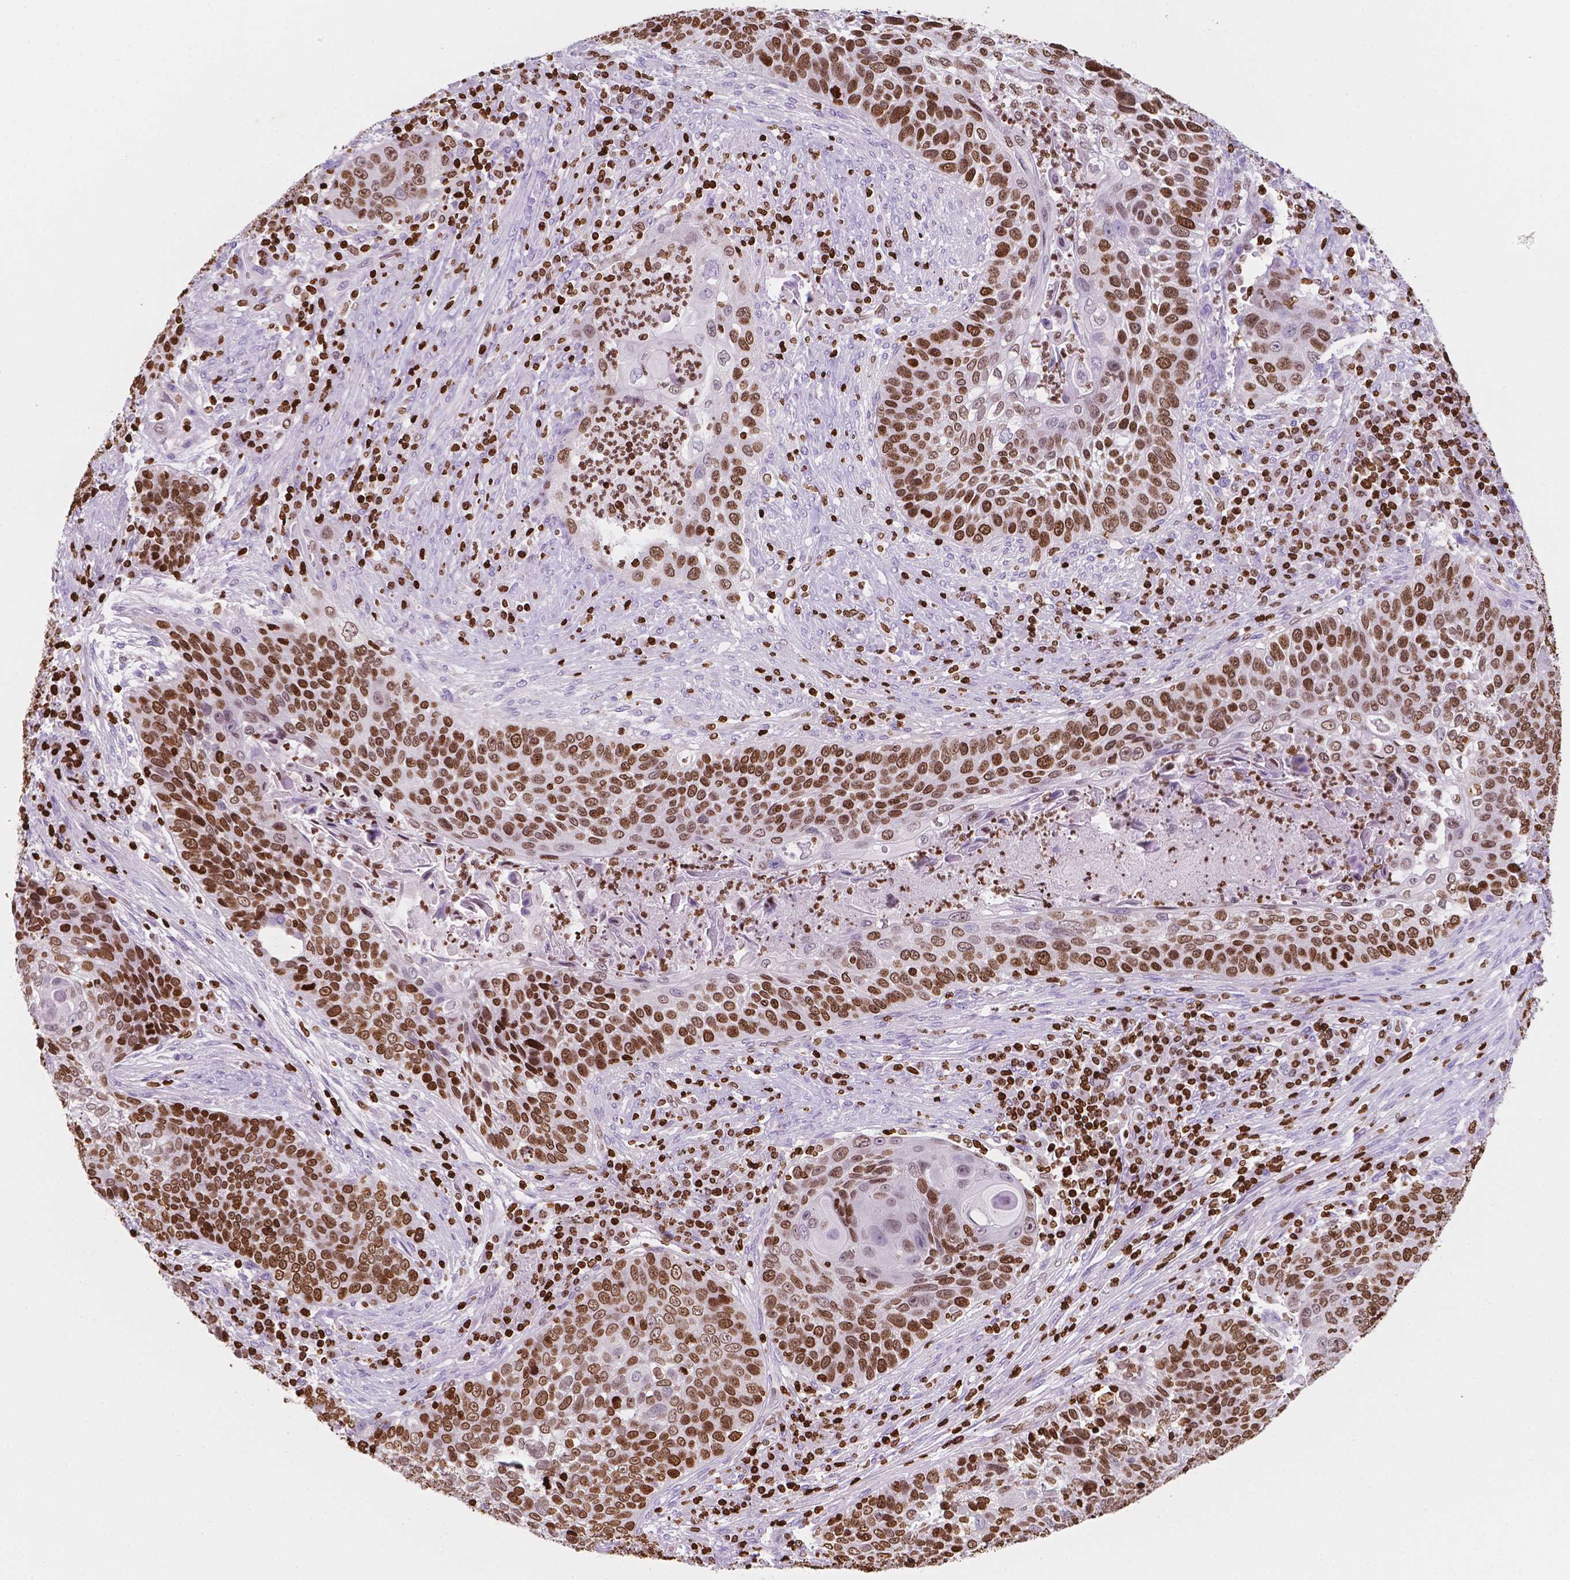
{"staining": {"intensity": "strong", "quantity": ">75%", "location": "nuclear"}, "tissue": "lung cancer", "cell_type": "Tumor cells", "image_type": "cancer", "snomed": [{"axis": "morphology", "description": "Squamous cell carcinoma, NOS"}, {"axis": "morphology", "description": "Squamous cell carcinoma, metastatic, NOS"}, {"axis": "topography", "description": "Lung"}, {"axis": "topography", "description": "Pleura, NOS"}], "caption": "Immunohistochemical staining of human metastatic squamous cell carcinoma (lung) shows high levels of strong nuclear protein positivity in approximately >75% of tumor cells.", "gene": "CBY3", "patient": {"sex": "male", "age": 72}}